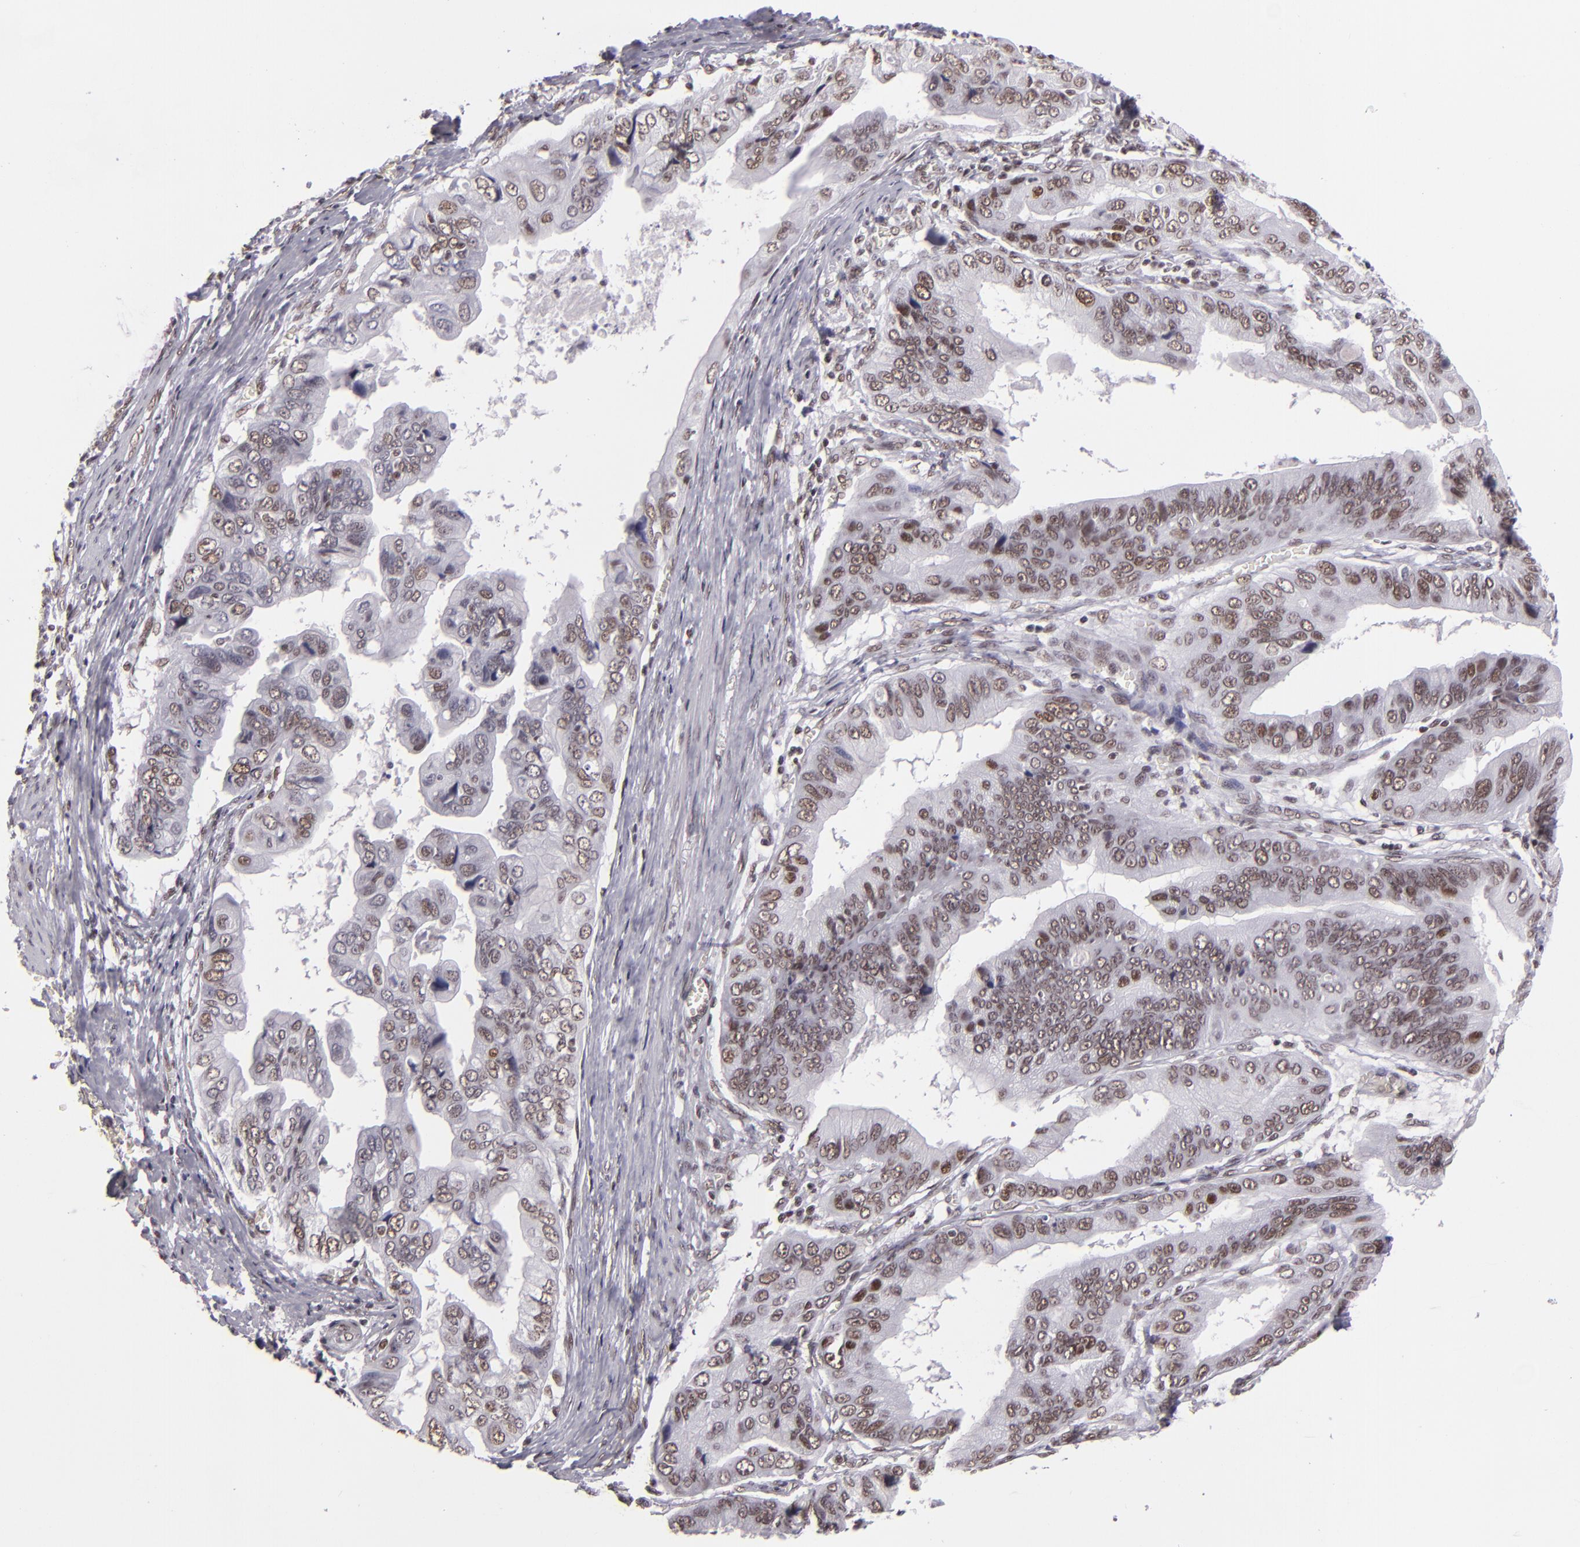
{"staining": {"intensity": "moderate", "quantity": "25%-75%", "location": "nuclear"}, "tissue": "stomach cancer", "cell_type": "Tumor cells", "image_type": "cancer", "snomed": [{"axis": "morphology", "description": "Adenocarcinoma, NOS"}, {"axis": "topography", "description": "Stomach, upper"}], "caption": "Immunohistochemical staining of human adenocarcinoma (stomach) demonstrates medium levels of moderate nuclear protein positivity in approximately 25%-75% of tumor cells.", "gene": "BRD8", "patient": {"sex": "male", "age": 80}}